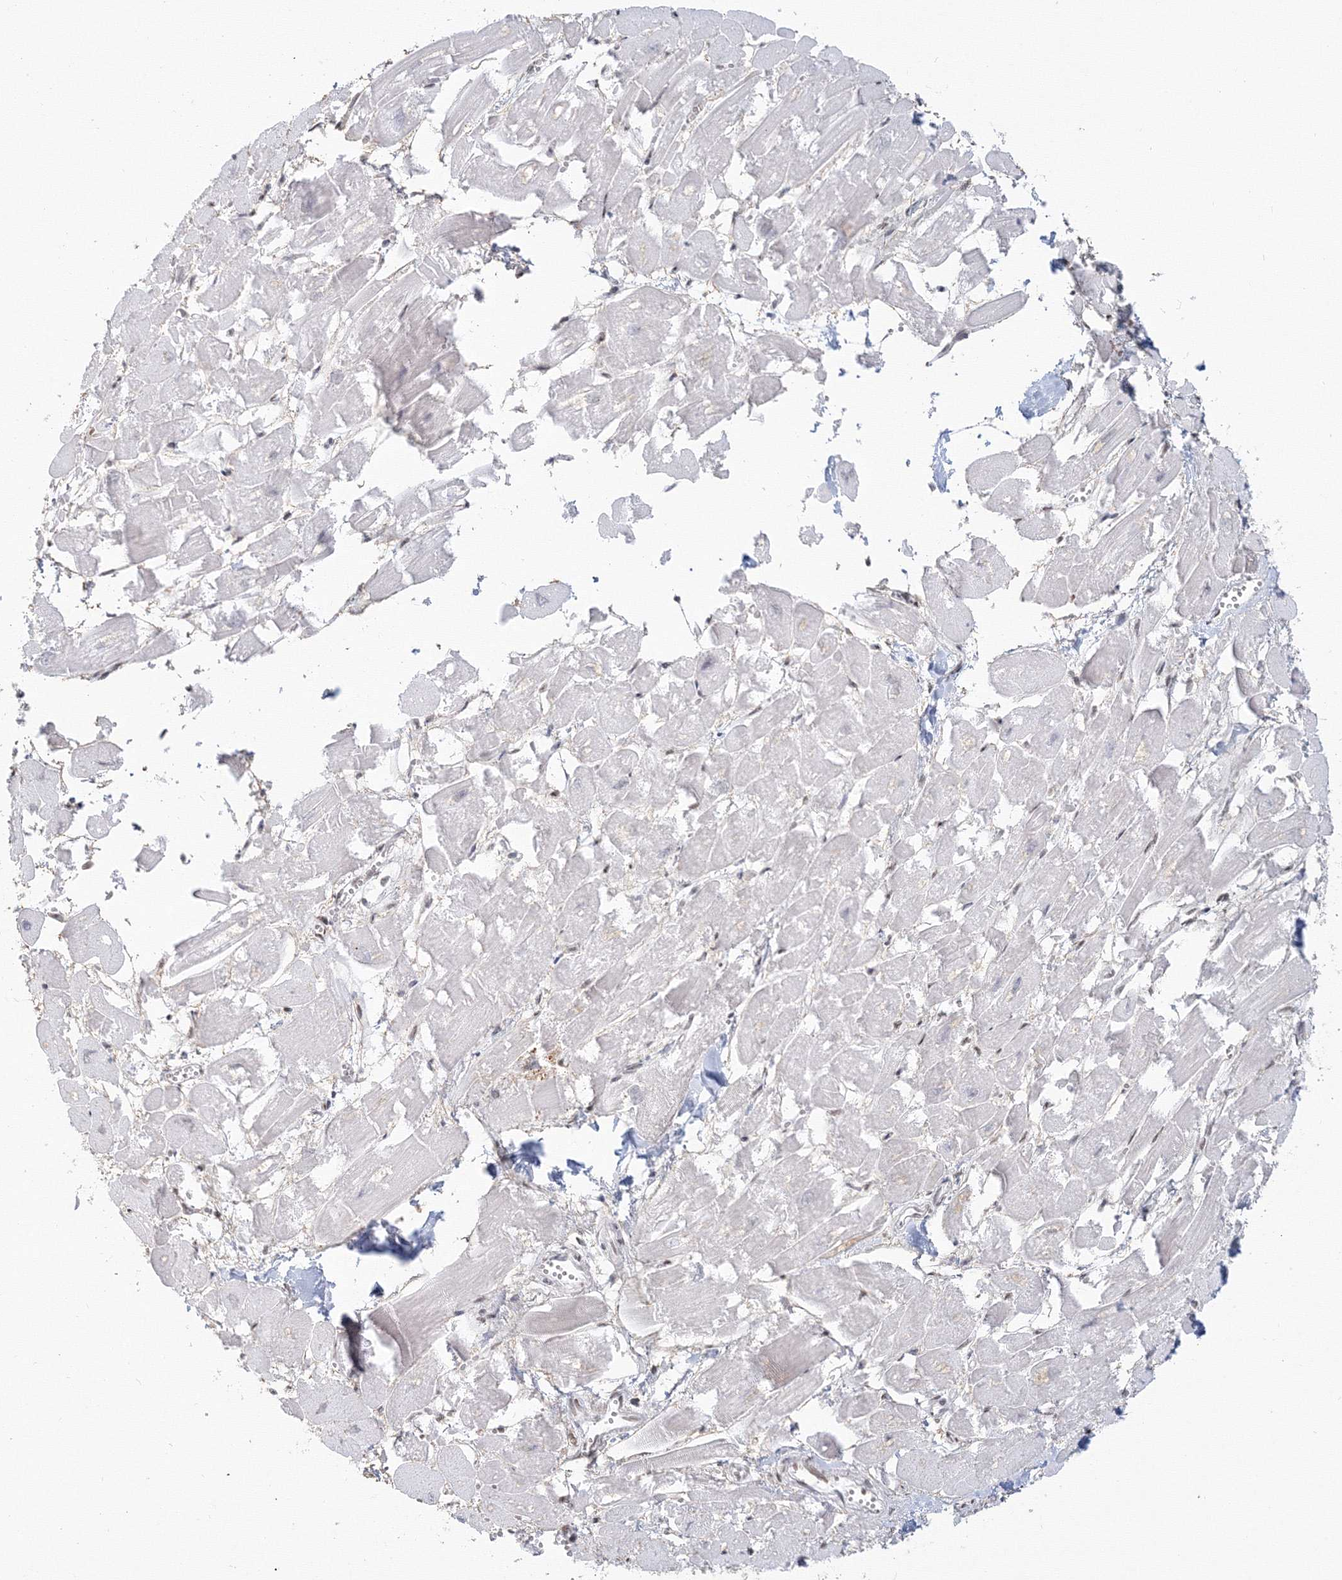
{"staining": {"intensity": "strong", "quantity": "25%-75%", "location": "nuclear"}, "tissue": "heart muscle", "cell_type": "Cardiomyocytes", "image_type": "normal", "snomed": [{"axis": "morphology", "description": "Normal tissue, NOS"}, {"axis": "topography", "description": "Heart"}], "caption": "Brown immunohistochemical staining in normal human heart muscle shows strong nuclear positivity in approximately 25%-75% of cardiomyocytes. The staining was performed using DAB (3,3'-diaminobenzidine), with brown indicating positive protein expression. Nuclei are stained blue with hematoxylin.", "gene": "PPP4R2", "patient": {"sex": "male", "age": 54}}